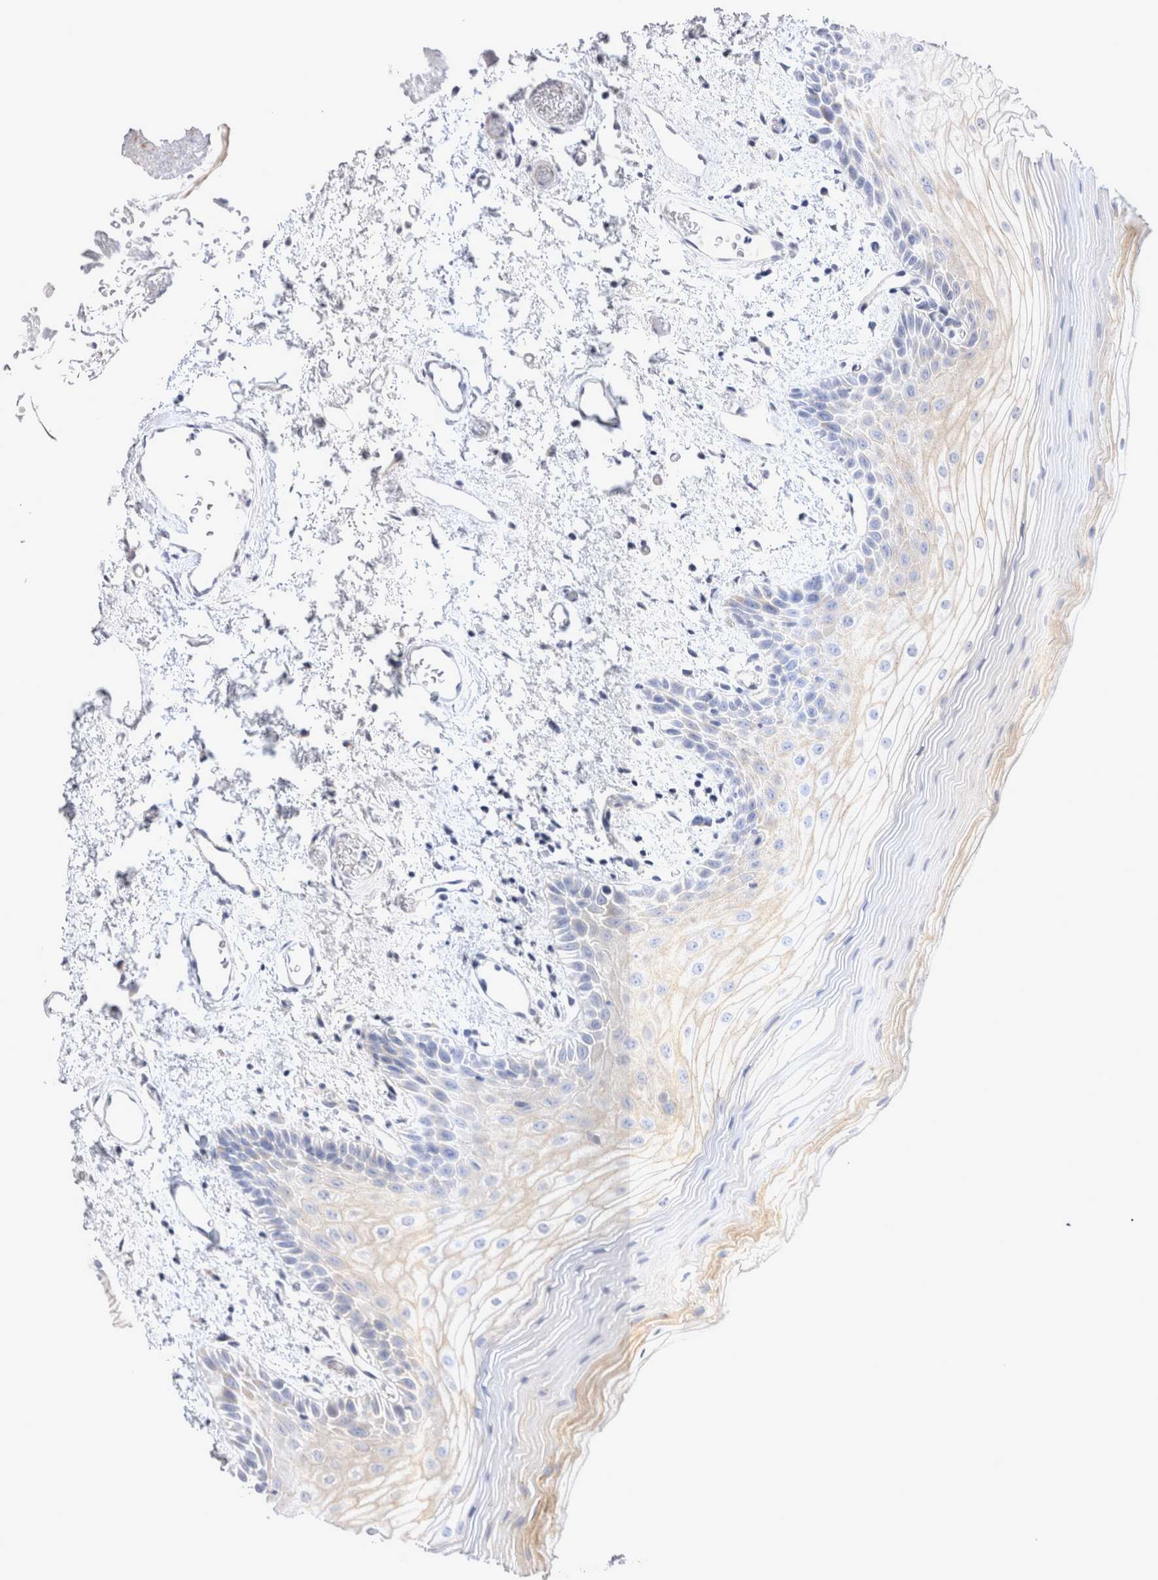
{"staining": {"intensity": "moderate", "quantity": "<25%", "location": "cytoplasmic/membranous"}, "tissue": "oral mucosa", "cell_type": "Squamous epithelial cells", "image_type": "normal", "snomed": [{"axis": "morphology", "description": "Normal tissue, NOS"}, {"axis": "topography", "description": "Oral tissue"}], "caption": "Immunohistochemistry of normal oral mucosa exhibits low levels of moderate cytoplasmic/membranous expression in about <25% of squamous epithelial cells.", "gene": "TSPOAP1", "patient": {"sex": "male", "age": 52}}